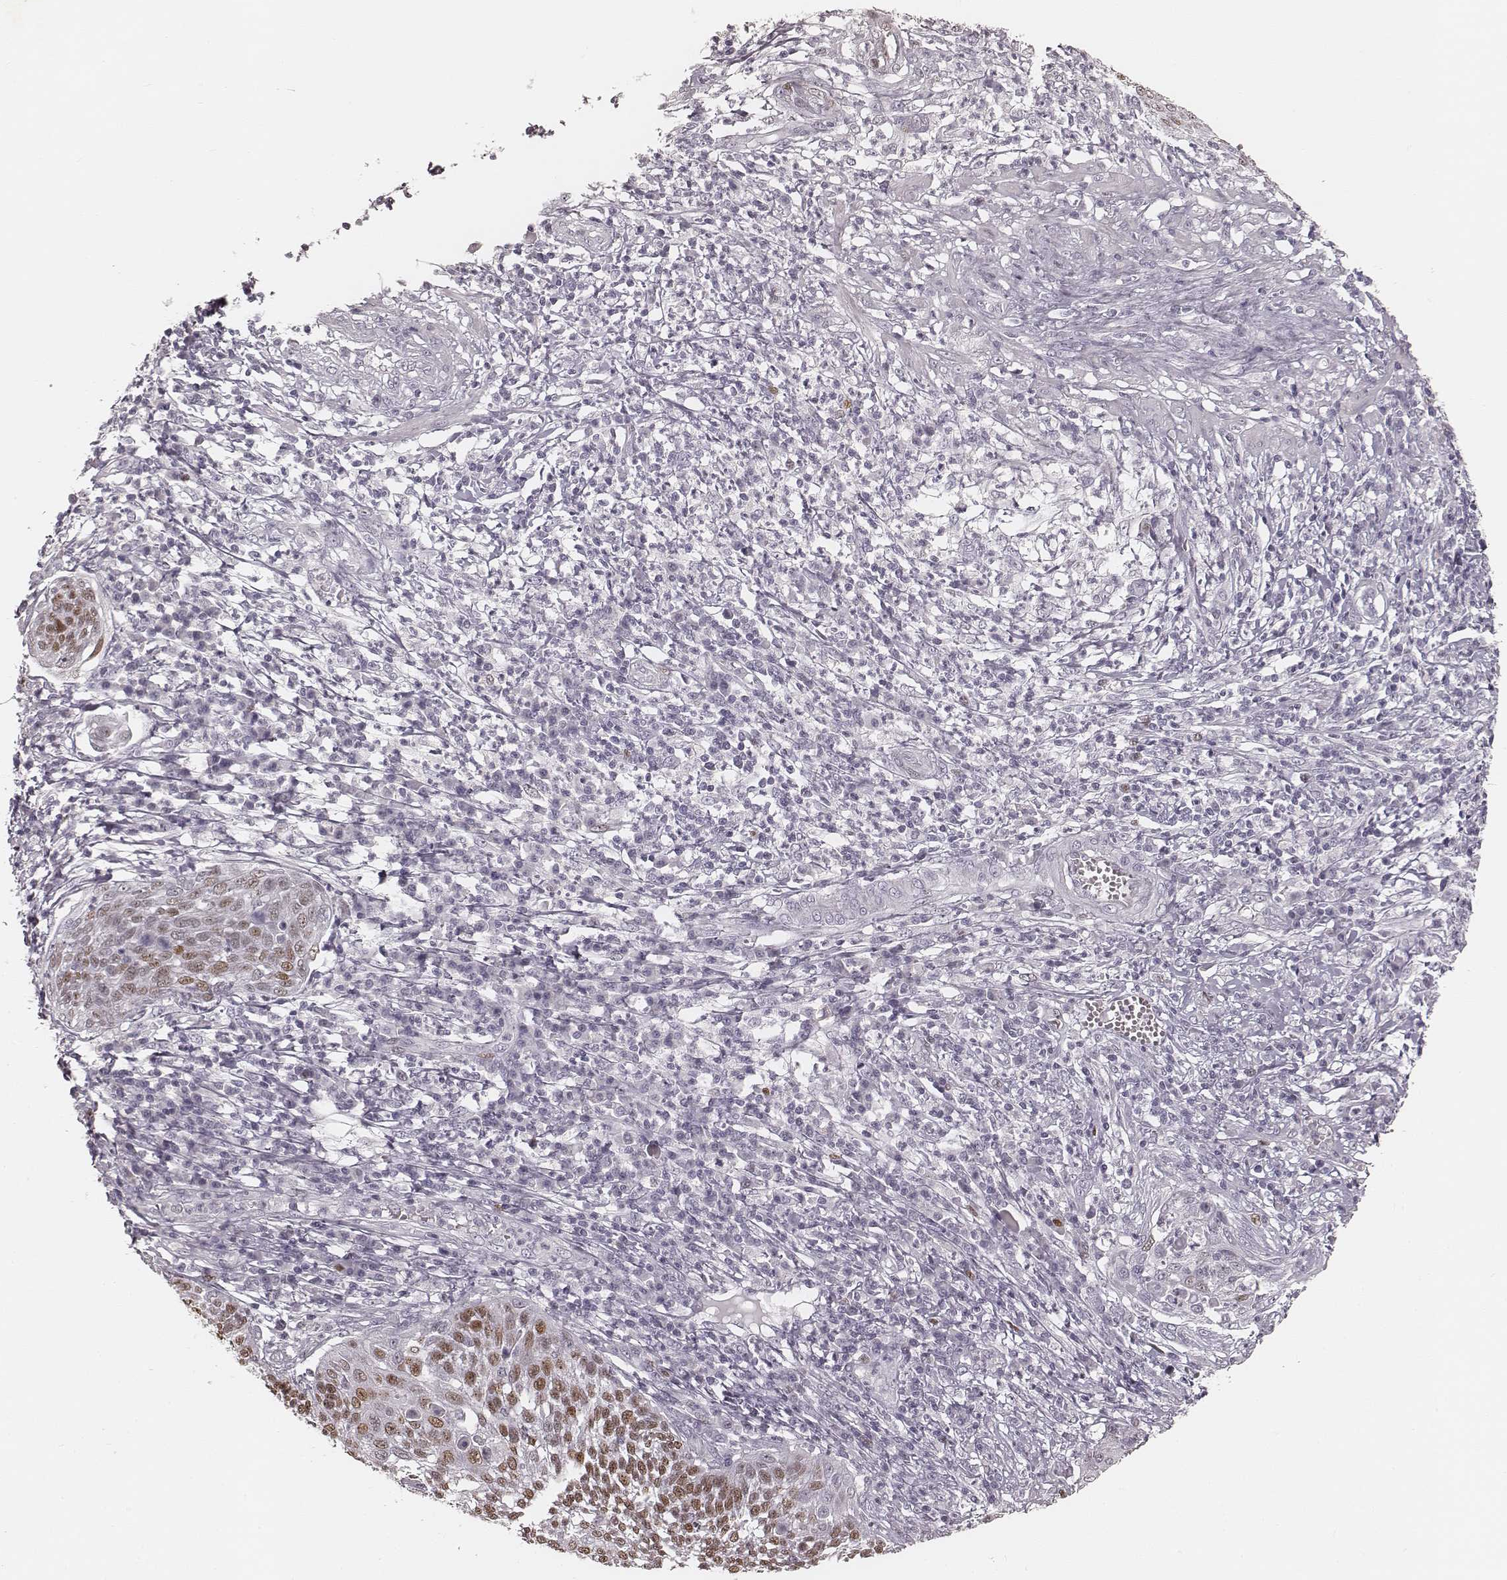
{"staining": {"intensity": "moderate", "quantity": ">75%", "location": "nuclear"}, "tissue": "cervical cancer", "cell_type": "Tumor cells", "image_type": "cancer", "snomed": [{"axis": "morphology", "description": "Squamous cell carcinoma, NOS"}, {"axis": "topography", "description": "Cervix"}], "caption": "There is medium levels of moderate nuclear positivity in tumor cells of cervical cancer, as demonstrated by immunohistochemical staining (brown color).", "gene": "TEX37", "patient": {"sex": "female", "age": 34}}